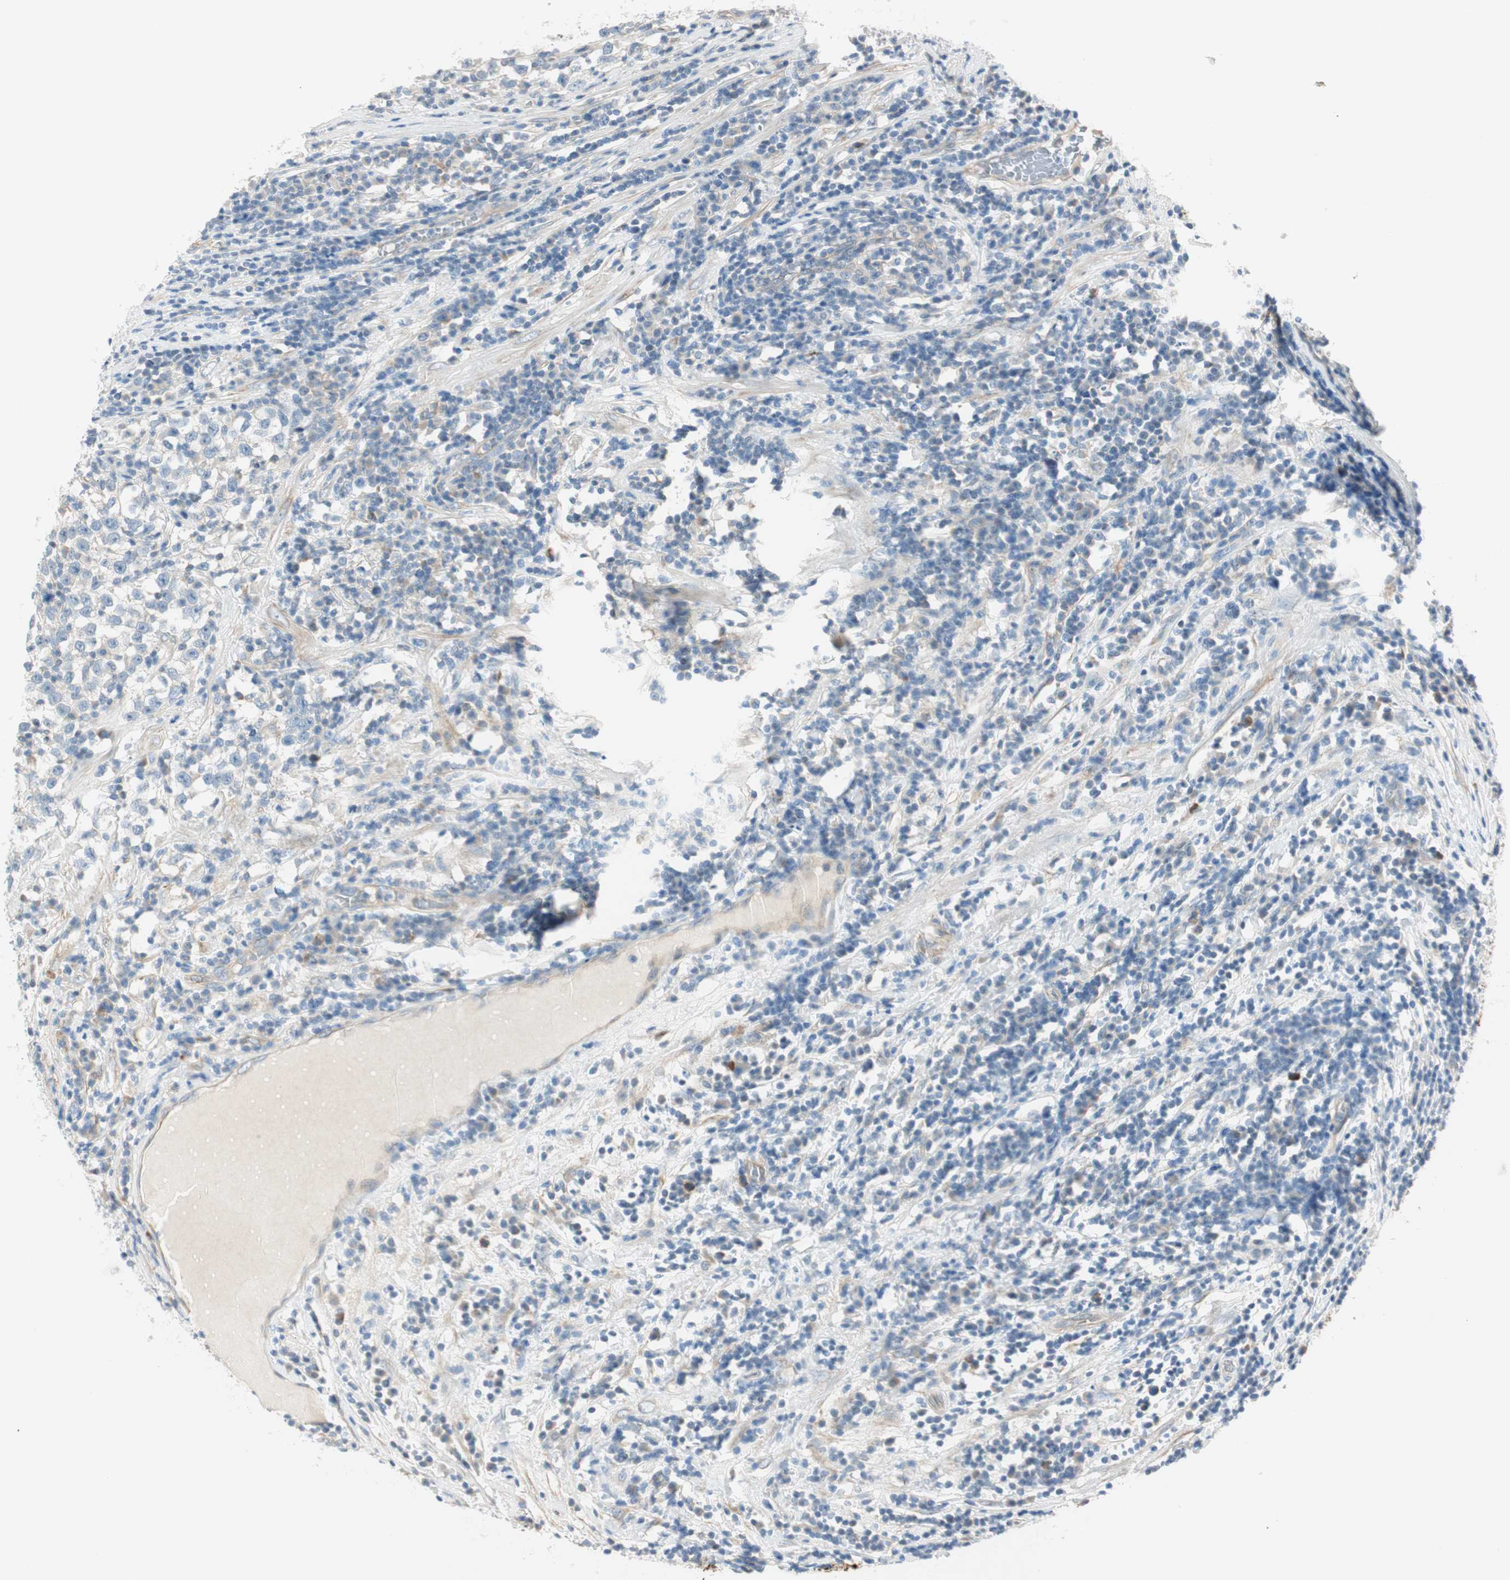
{"staining": {"intensity": "negative", "quantity": "none", "location": "none"}, "tissue": "testis cancer", "cell_type": "Tumor cells", "image_type": "cancer", "snomed": [{"axis": "morphology", "description": "Seminoma, NOS"}, {"axis": "topography", "description": "Testis"}], "caption": "Immunohistochemistry (IHC) micrograph of neoplastic tissue: human testis cancer (seminoma) stained with DAB reveals no significant protein expression in tumor cells.", "gene": "CDK3", "patient": {"sex": "male", "age": 43}}